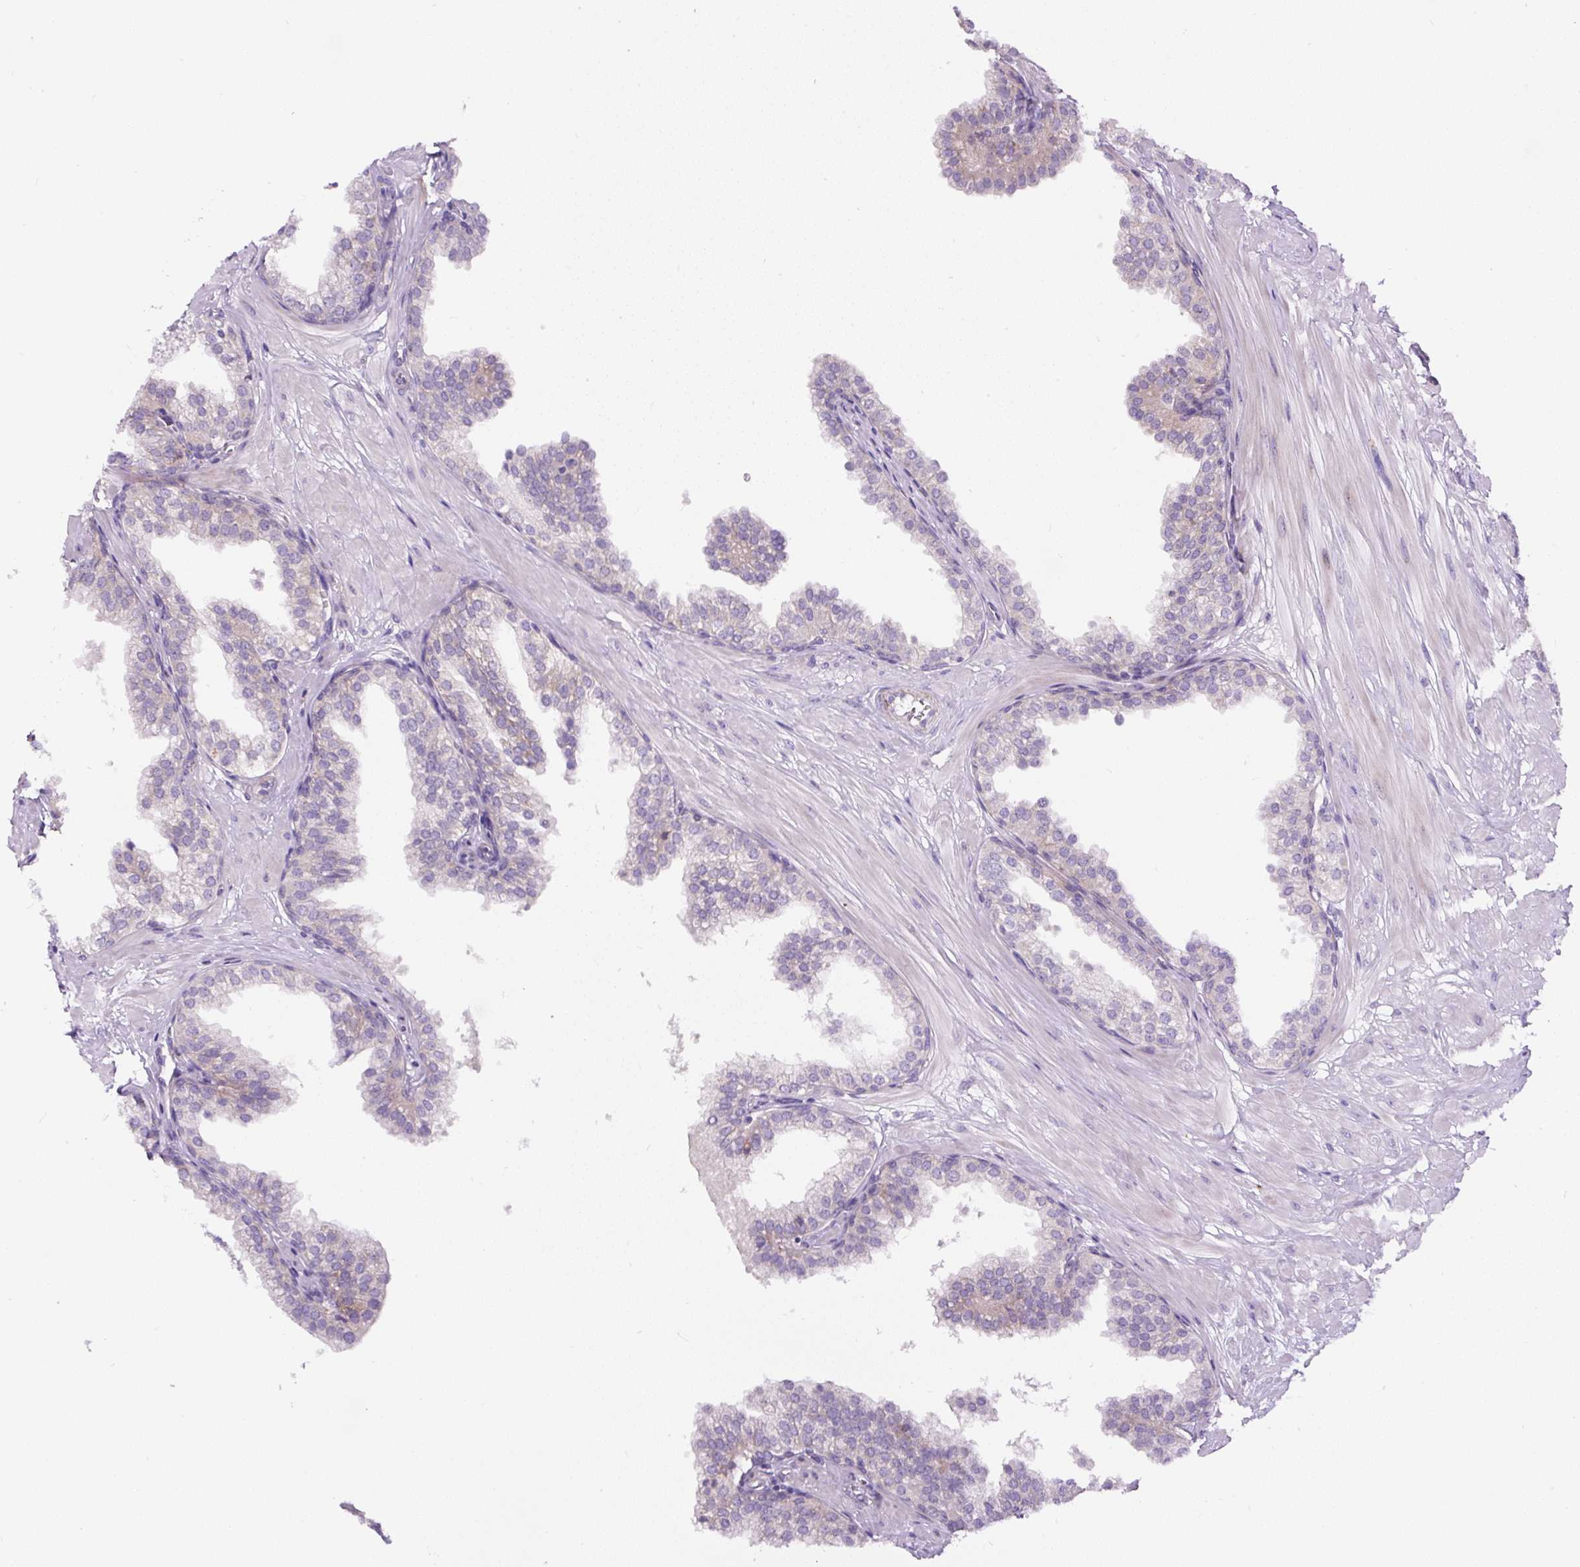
{"staining": {"intensity": "negative", "quantity": "none", "location": "none"}, "tissue": "prostate", "cell_type": "Glandular cells", "image_type": "normal", "snomed": [{"axis": "morphology", "description": "Normal tissue, NOS"}, {"axis": "topography", "description": "Prostate"}, {"axis": "topography", "description": "Peripheral nerve tissue"}], "caption": "This is an immunohistochemistry micrograph of unremarkable human prostate. There is no staining in glandular cells.", "gene": "HPS4", "patient": {"sex": "male", "age": 55}}